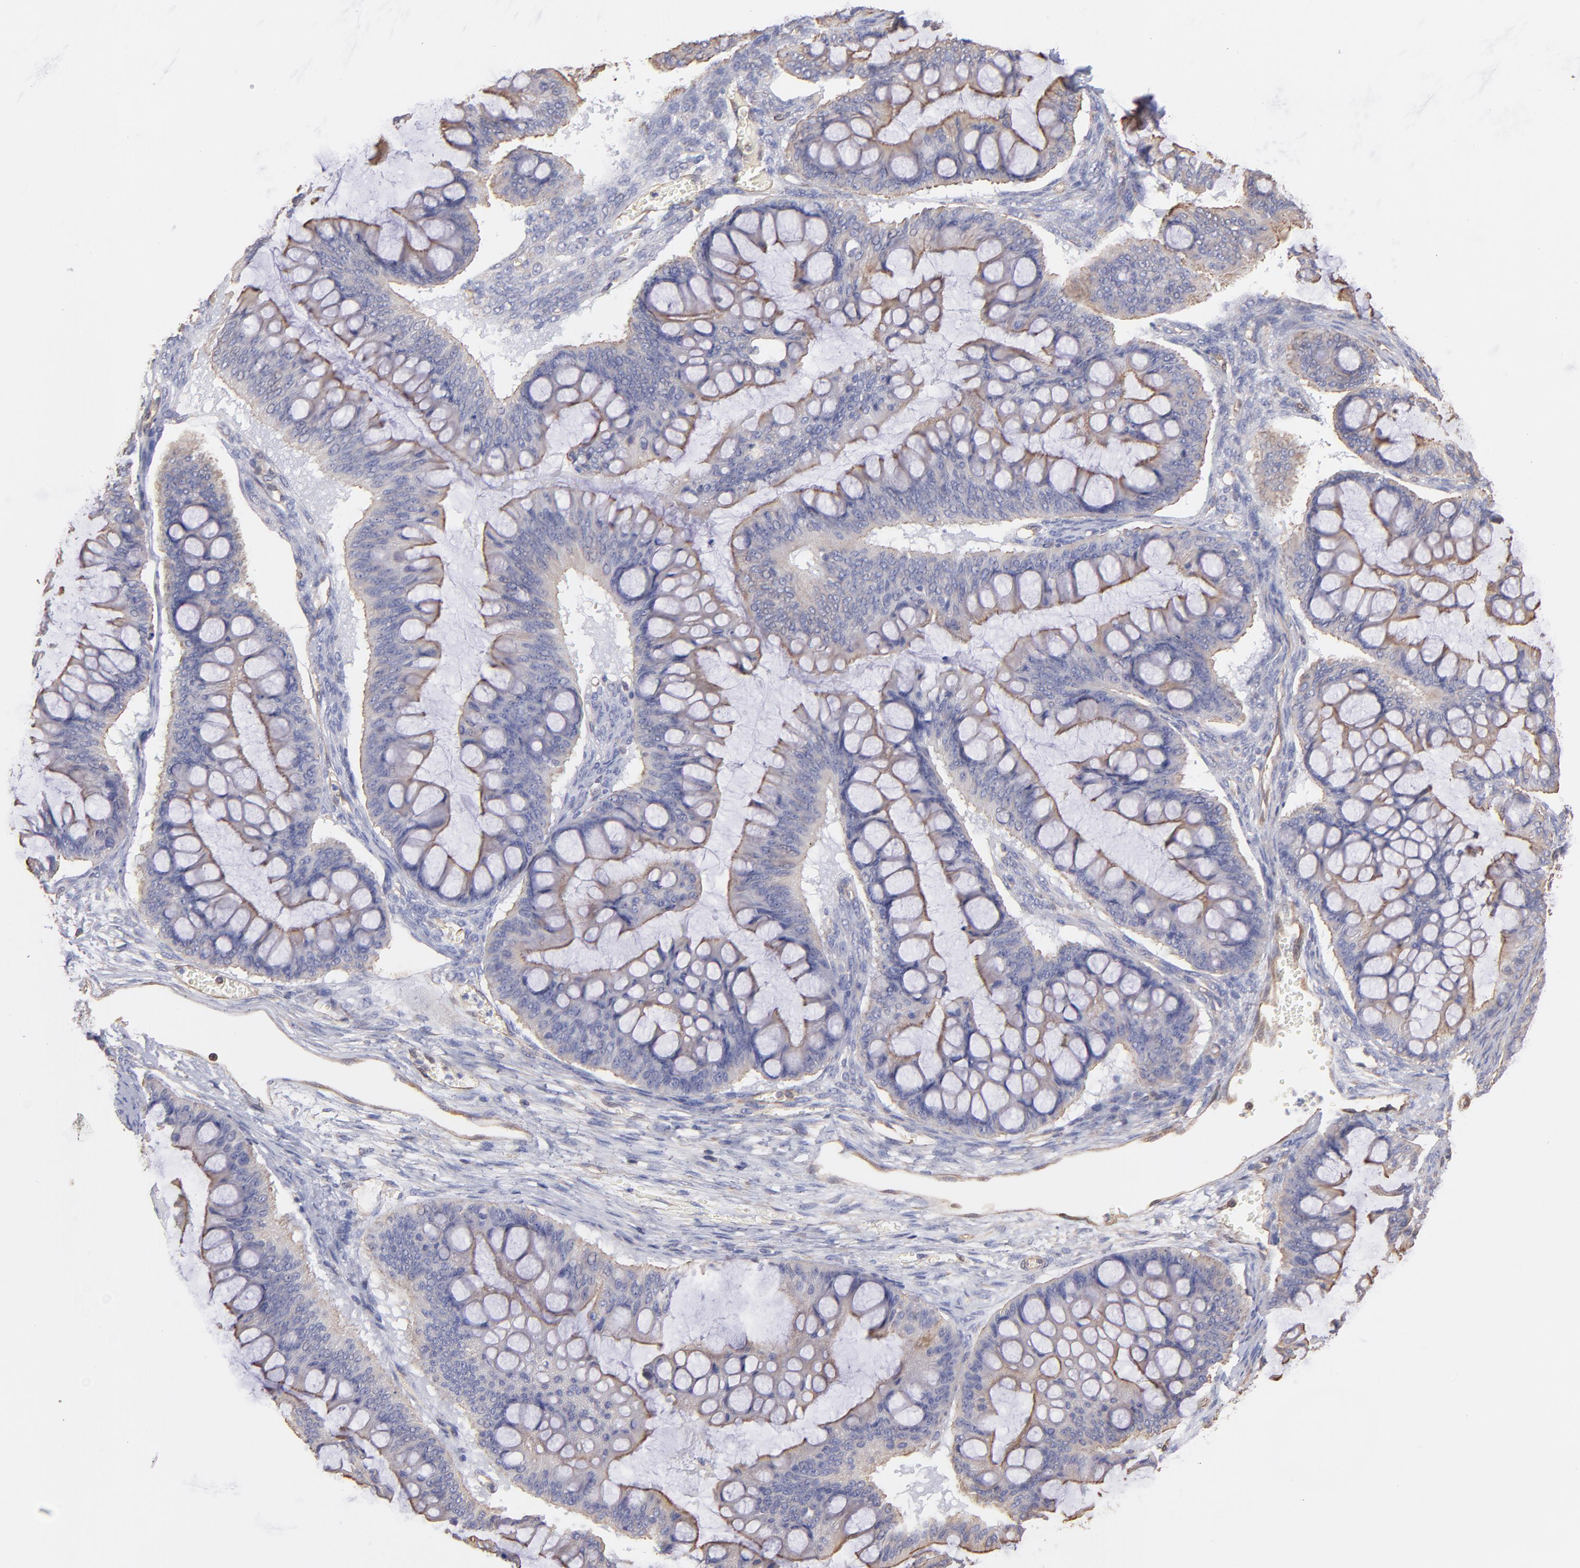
{"staining": {"intensity": "moderate", "quantity": ">75%", "location": "cytoplasmic/membranous"}, "tissue": "ovarian cancer", "cell_type": "Tumor cells", "image_type": "cancer", "snomed": [{"axis": "morphology", "description": "Cystadenocarcinoma, mucinous, NOS"}, {"axis": "topography", "description": "Ovary"}], "caption": "Protein staining displays moderate cytoplasmic/membranous expression in approximately >75% of tumor cells in mucinous cystadenocarcinoma (ovarian). (Brightfield microscopy of DAB IHC at high magnification).", "gene": "PLEC", "patient": {"sex": "female", "age": 73}}